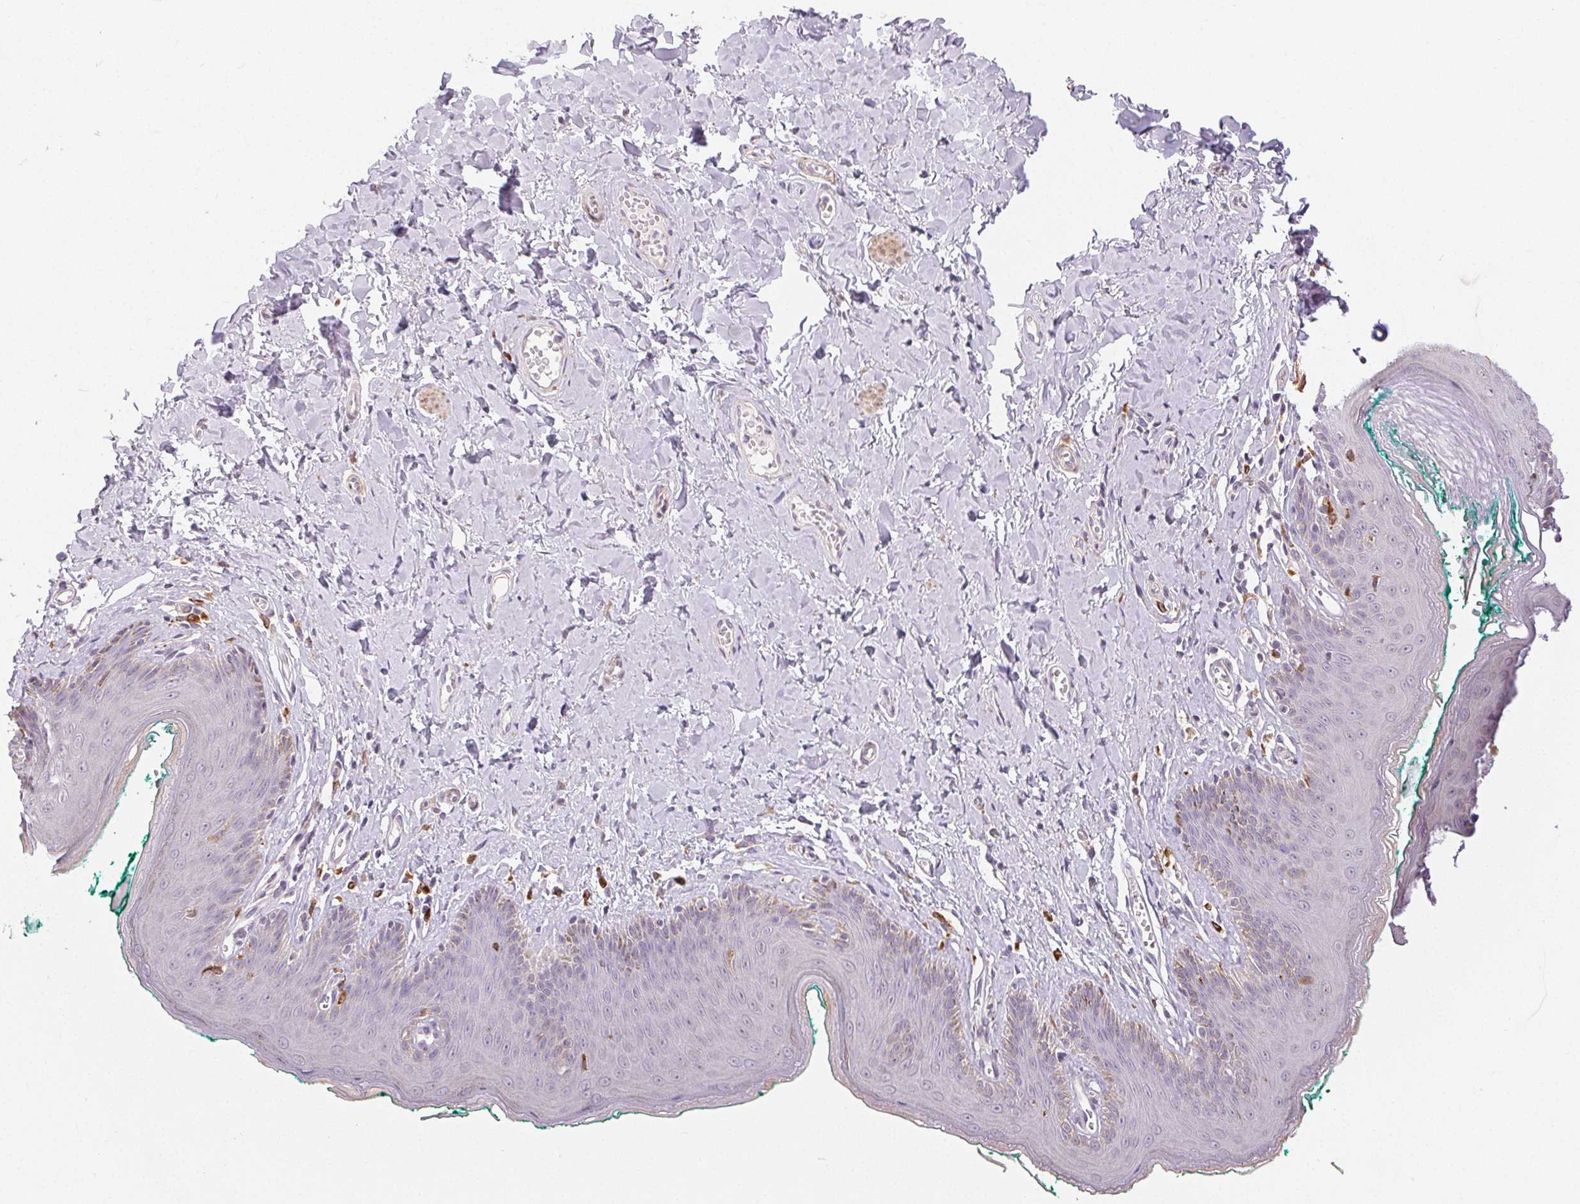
{"staining": {"intensity": "moderate", "quantity": "<25%", "location": "cytoplasmic/membranous"}, "tissue": "skin", "cell_type": "Epidermal cells", "image_type": "normal", "snomed": [{"axis": "morphology", "description": "Normal tissue, NOS"}, {"axis": "topography", "description": "Vulva"}, {"axis": "topography", "description": "Peripheral nerve tissue"}], "caption": "IHC micrograph of unremarkable skin: human skin stained using immunohistochemistry reveals low levels of moderate protein expression localized specifically in the cytoplasmic/membranous of epidermal cells, appearing as a cytoplasmic/membranous brown color.", "gene": "RPGRIP1", "patient": {"sex": "female", "age": 66}}